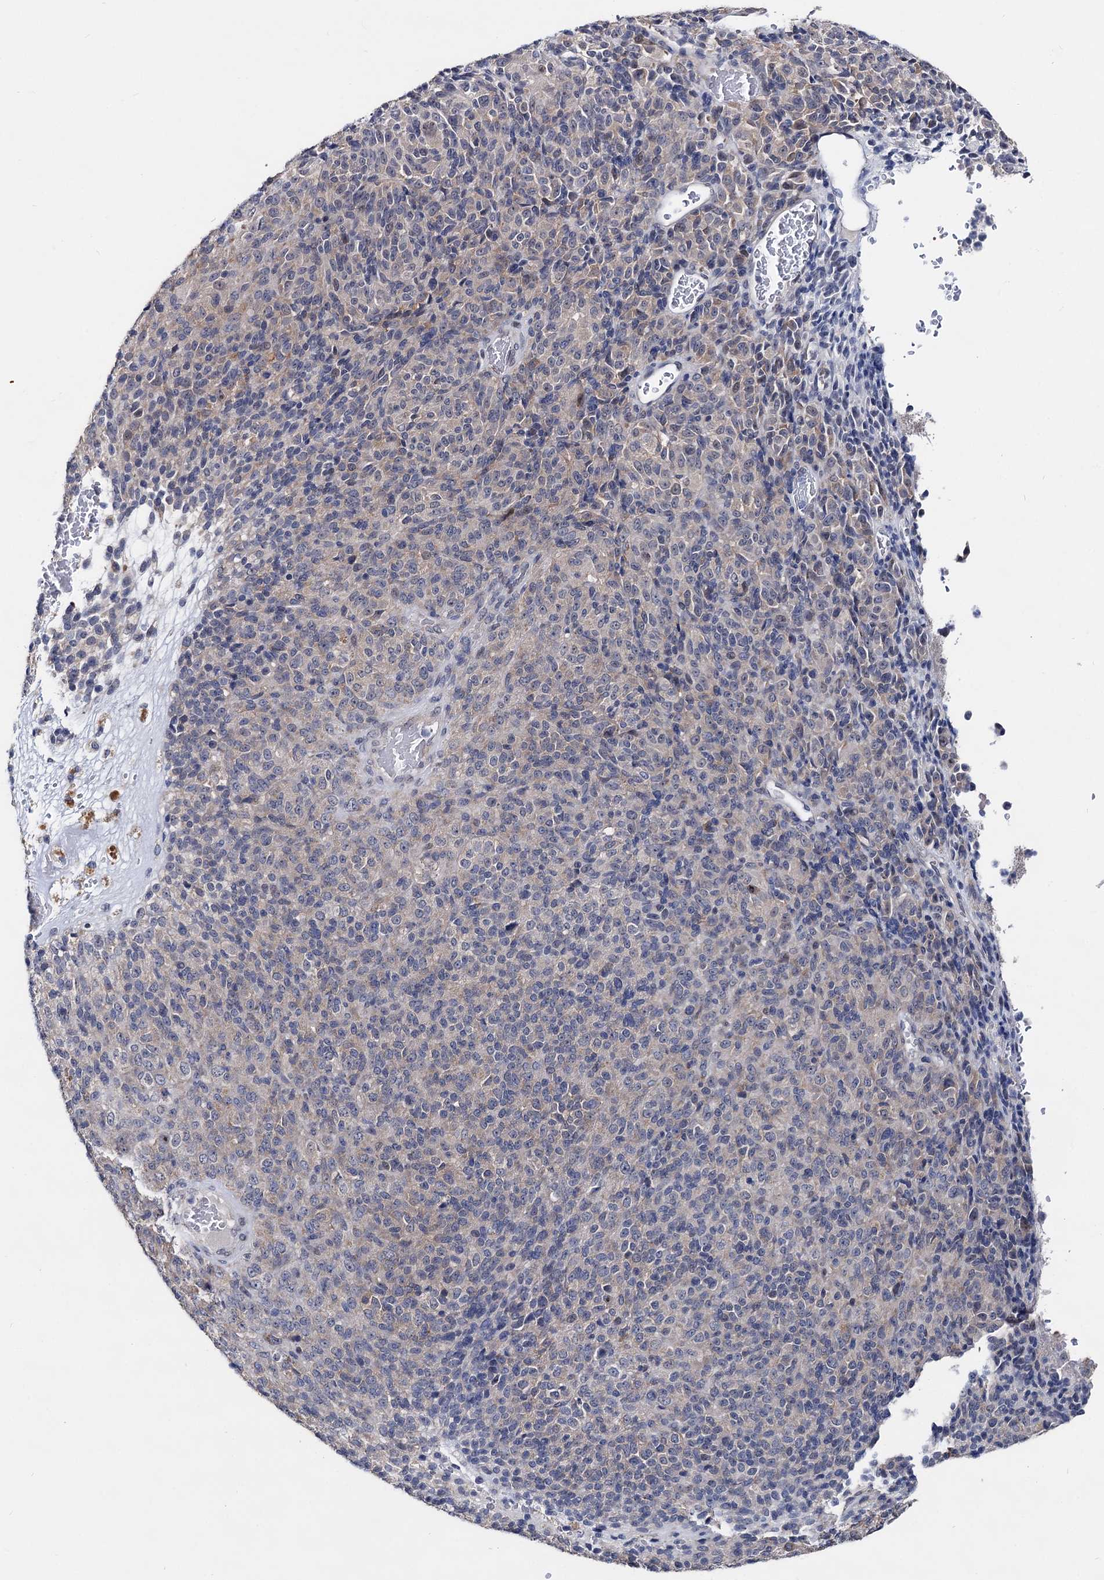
{"staining": {"intensity": "weak", "quantity": "<25%", "location": "cytoplasmic/membranous"}, "tissue": "melanoma", "cell_type": "Tumor cells", "image_type": "cancer", "snomed": [{"axis": "morphology", "description": "Malignant melanoma, Metastatic site"}, {"axis": "topography", "description": "Brain"}], "caption": "Photomicrograph shows no significant protein positivity in tumor cells of melanoma.", "gene": "CAPRIN2", "patient": {"sex": "female", "age": 56}}